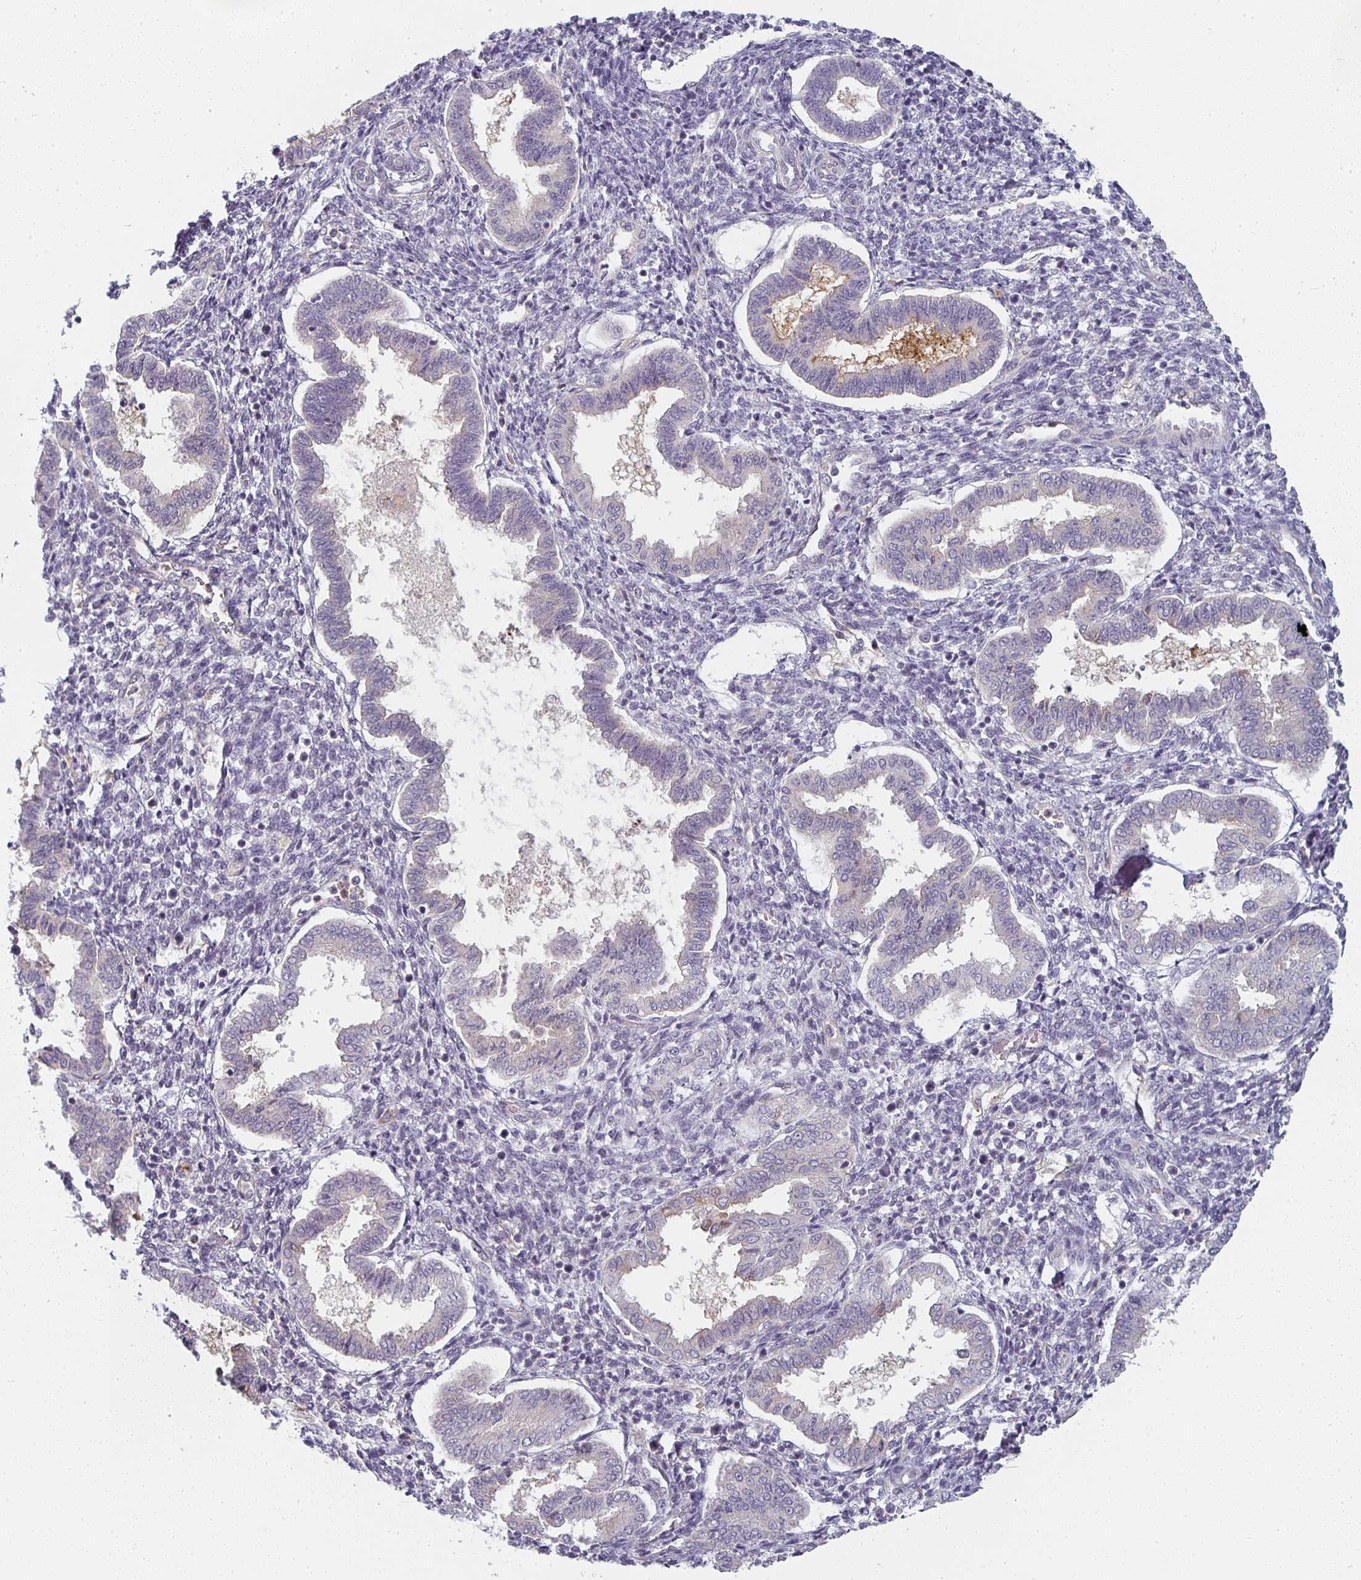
{"staining": {"intensity": "negative", "quantity": "none", "location": "none"}, "tissue": "endometrium", "cell_type": "Cells in endometrial stroma", "image_type": "normal", "snomed": [{"axis": "morphology", "description": "Normal tissue, NOS"}, {"axis": "topography", "description": "Endometrium"}], "caption": "Protein analysis of unremarkable endometrium displays no significant expression in cells in endometrial stroma. (Brightfield microscopy of DAB (3,3'-diaminobenzidine) immunohistochemistry at high magnification).", "gene": "CTHRC1", "patient": {"sex": "female", "age": 24}}